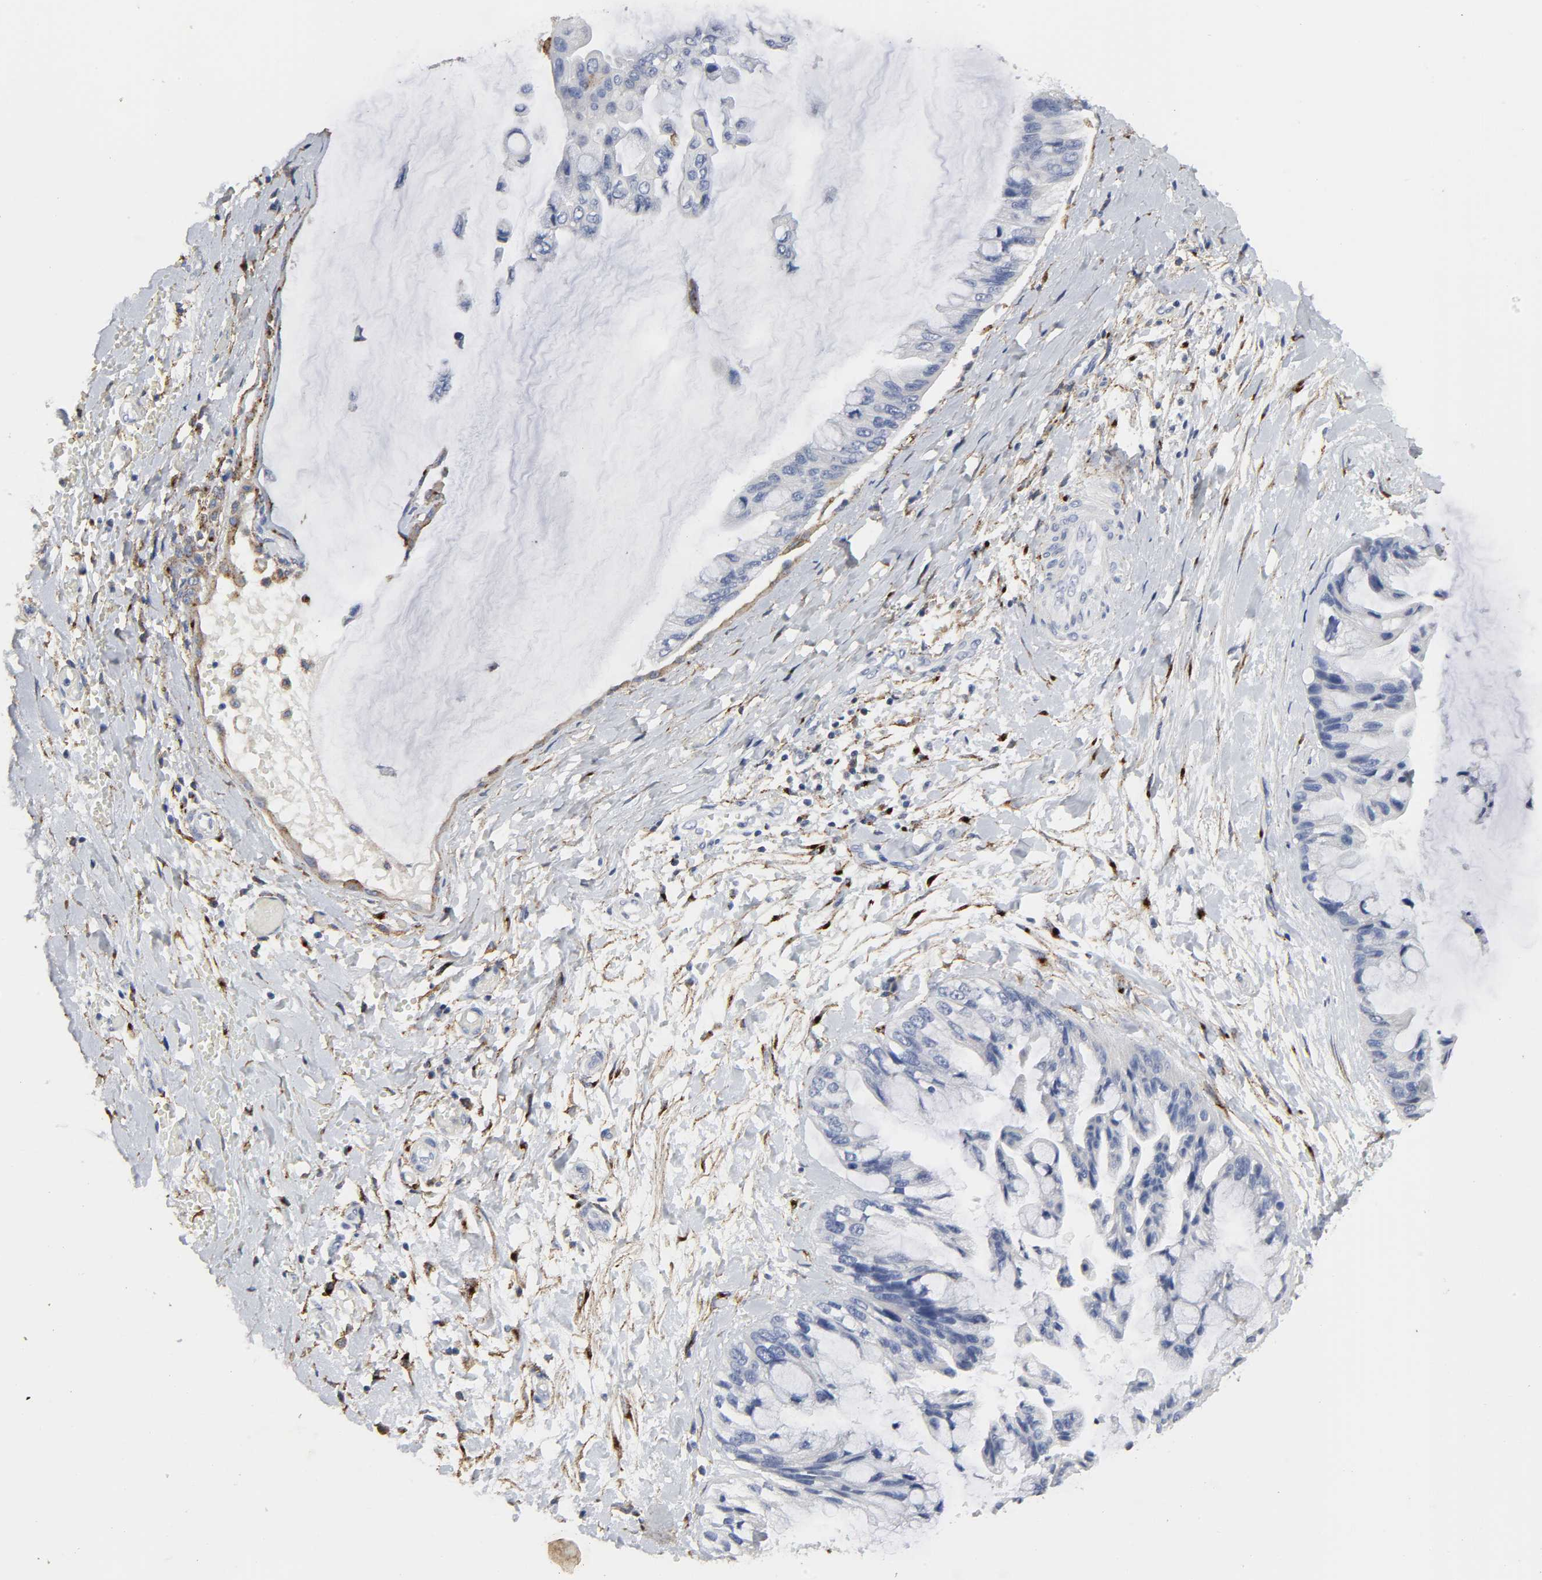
{"staining": {"intensity": "negative", "quantity": "none", "location": "none"}, "tissue": "ovarian cancer", "cell_type": "Tumor cells", "image_type": "cancer", "snomed": [{"axis": "morphology", "description": "Cystadenocarcinoma, mucinous, NOS"}, {"axis": "topography", "description": "Ovary"}], "caption": "Tumor cells are negative for protein expression in human ovarian cancer (mucinous cystadenocarcinoma). (DAB IHC visualized using brightfield microscopy, high magnification).", "gene": "LRP1", "patient": {"sex": "female", "age": 39}}